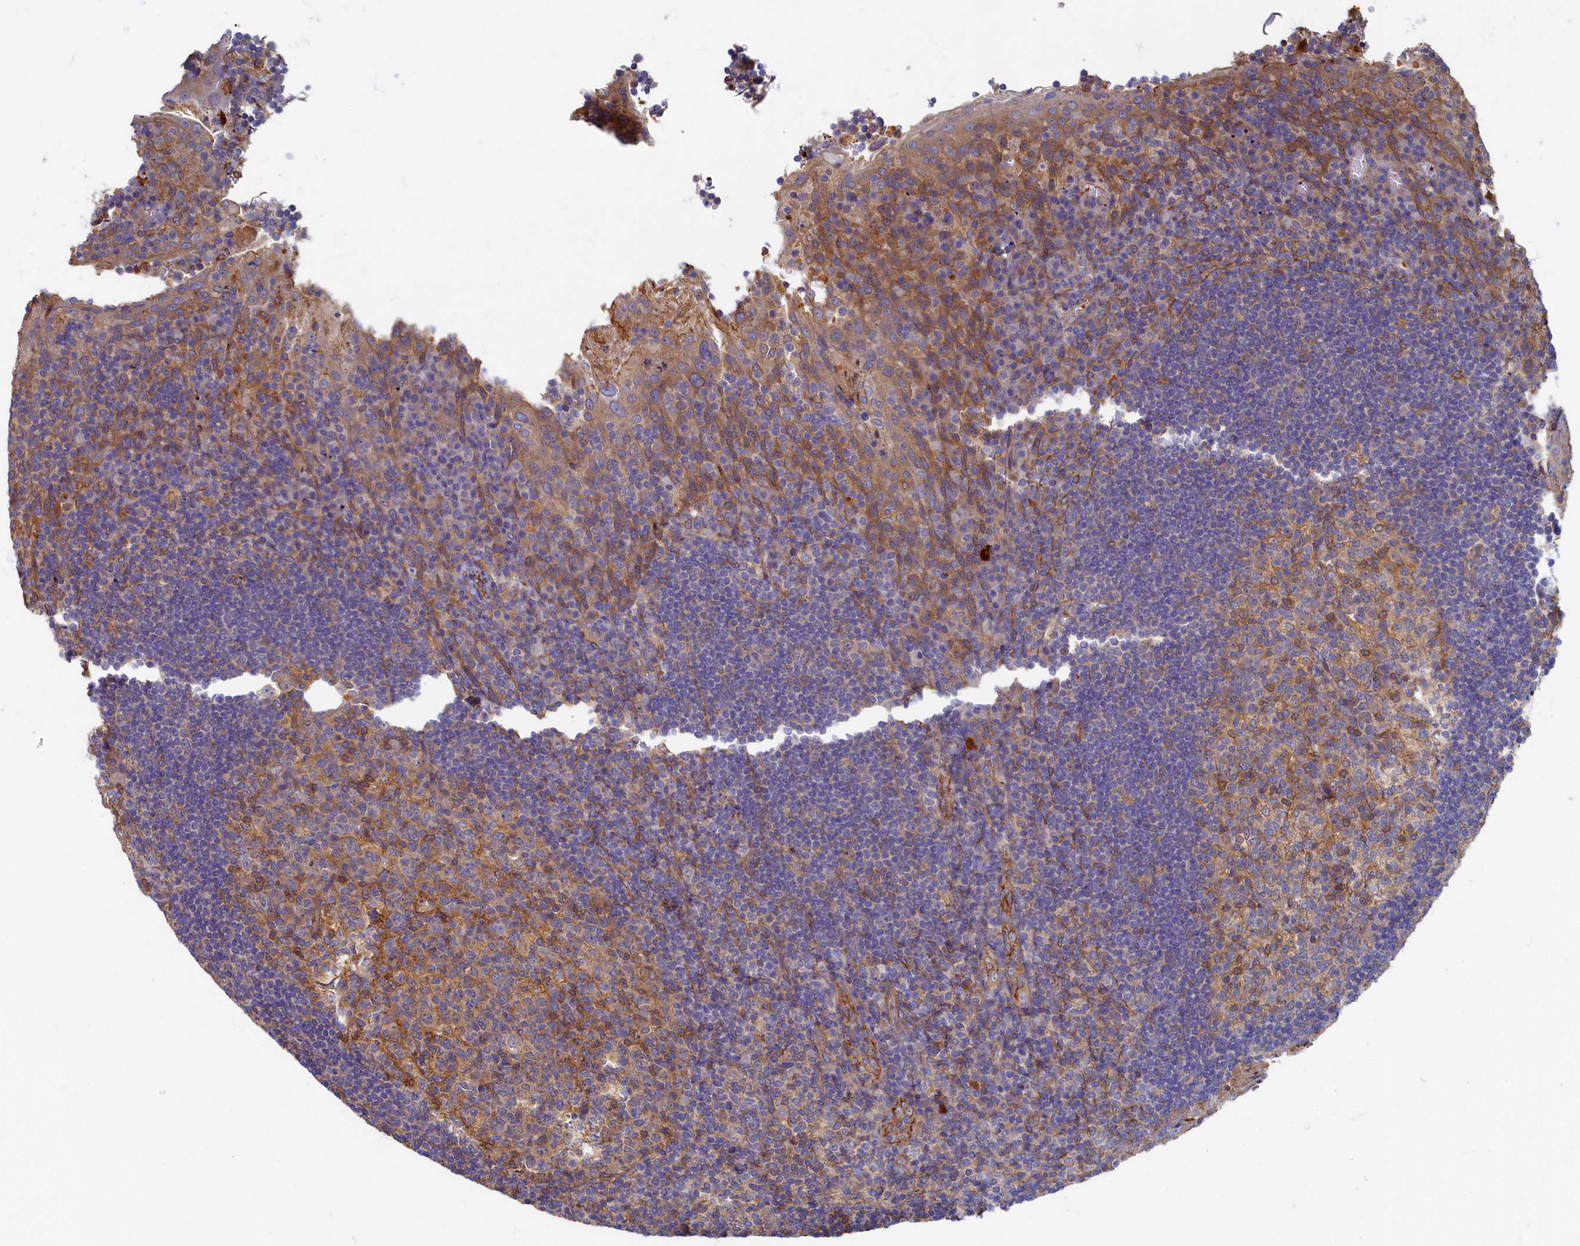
{"staining": {"intensity": "moderate", "quantity": "25%-75%", "location": "cytoplasmic/membranous"}, "tissue": "tonsil", "cell_type": "Germinal center cells", "image_type": "normal", "snomed": [{"axis": "morphology", "description": "Normal tissue, NOS"}, {"axis": "topography", "description": "Tonsil"}], "caption": "Immunohistochemistry micrograph of unremarkable tonsil stained for a protein (brown), which demonstrates medium levels of moderate cytoplasmic/membranous expression in about 25%-75% of germinal center cells.", "gene": "PSMG2", "patient": {"sex": "male", "age": 17}}